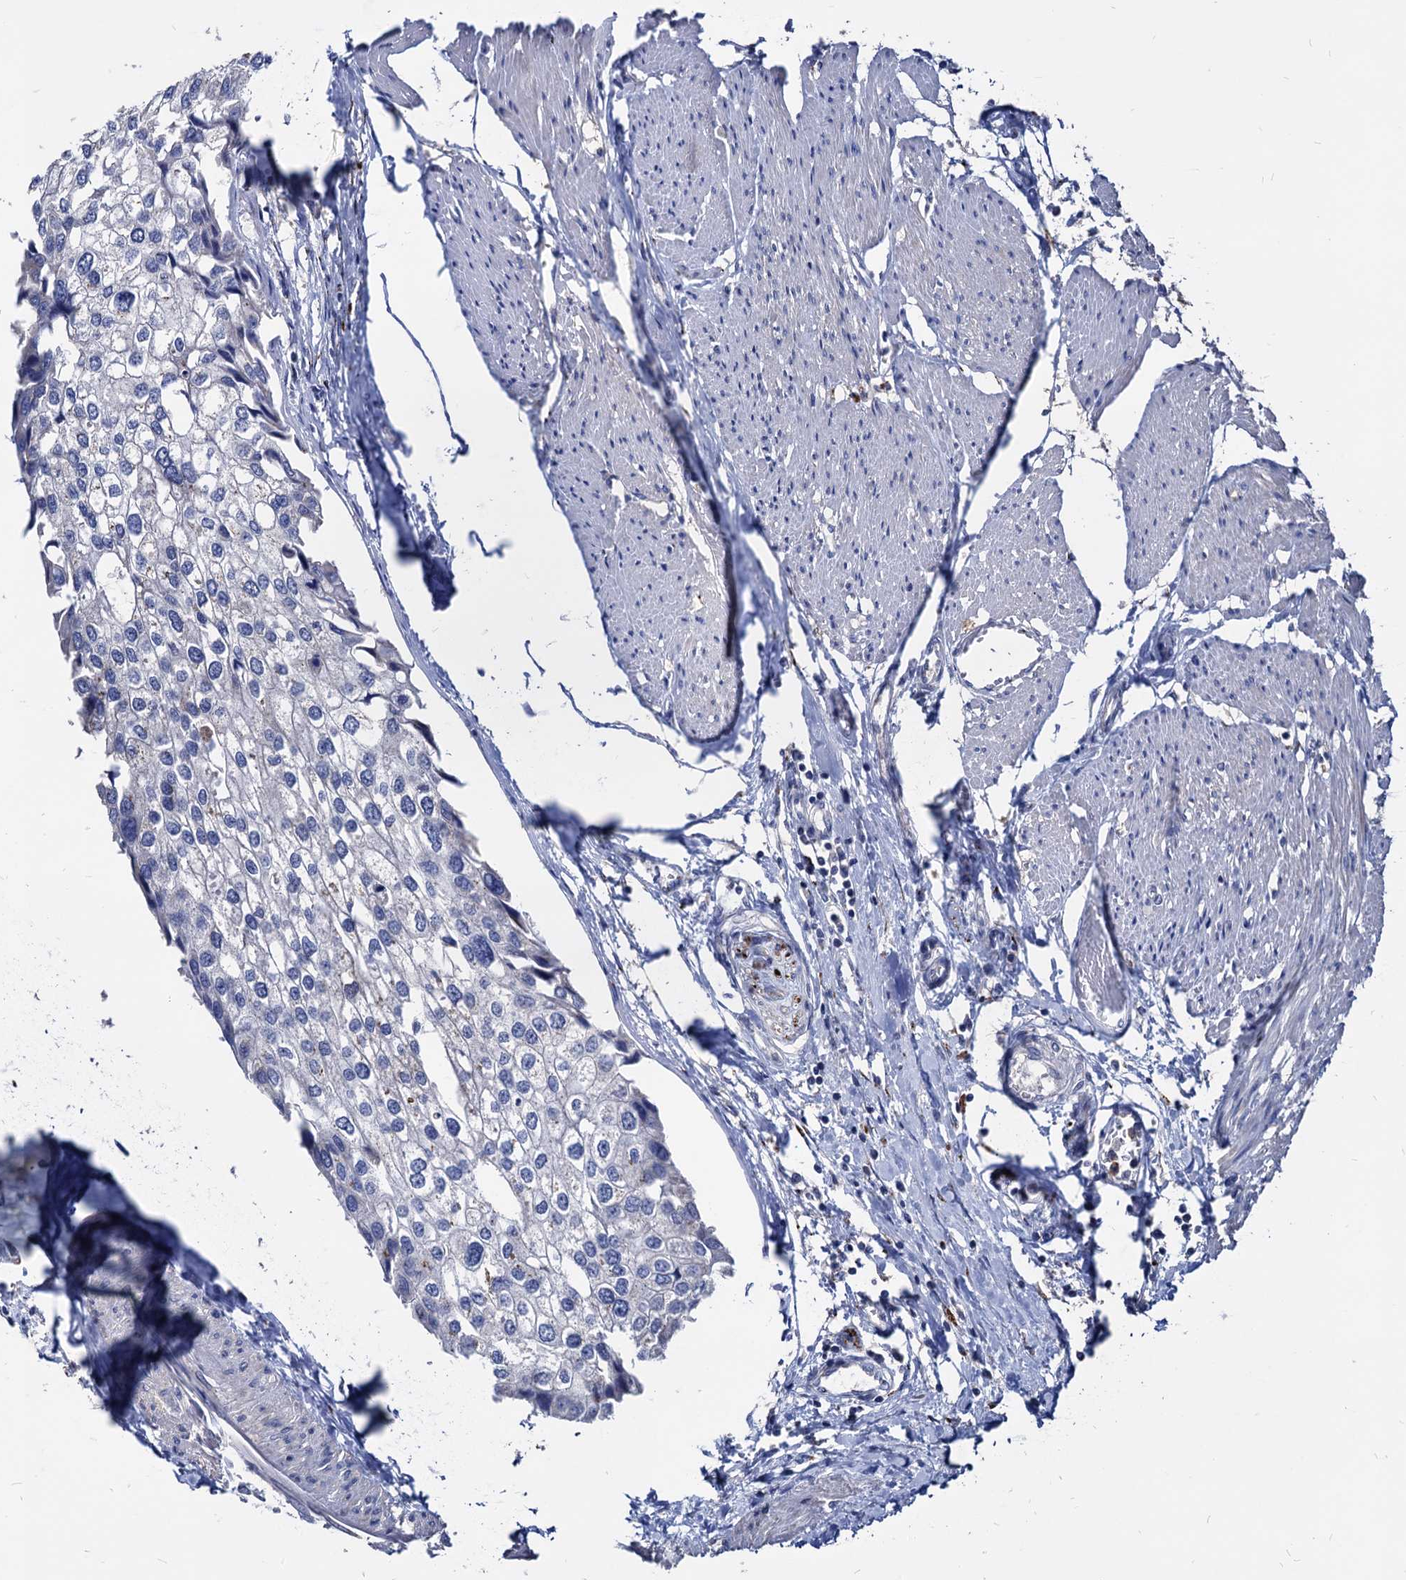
{"staining": {"intensity": "negative", "quantity": "none", "location": "none"}, "tissue": "urothelial cancer", "cell_type": "Tumor cells", "image_type": "cancer", "snomed": [{"axis": "morphology", "description": "Urothelial carcinoma, High grade"}, {"axis": "topography", "description": "Urinary bladder"}], "caption": "A high-resolution micrograph shows IHC staining of urothelial cancer, which reveals no significant expression in tumor cells.", "gene": "ESD", "patient": {"sex": "male", "age": 64}}